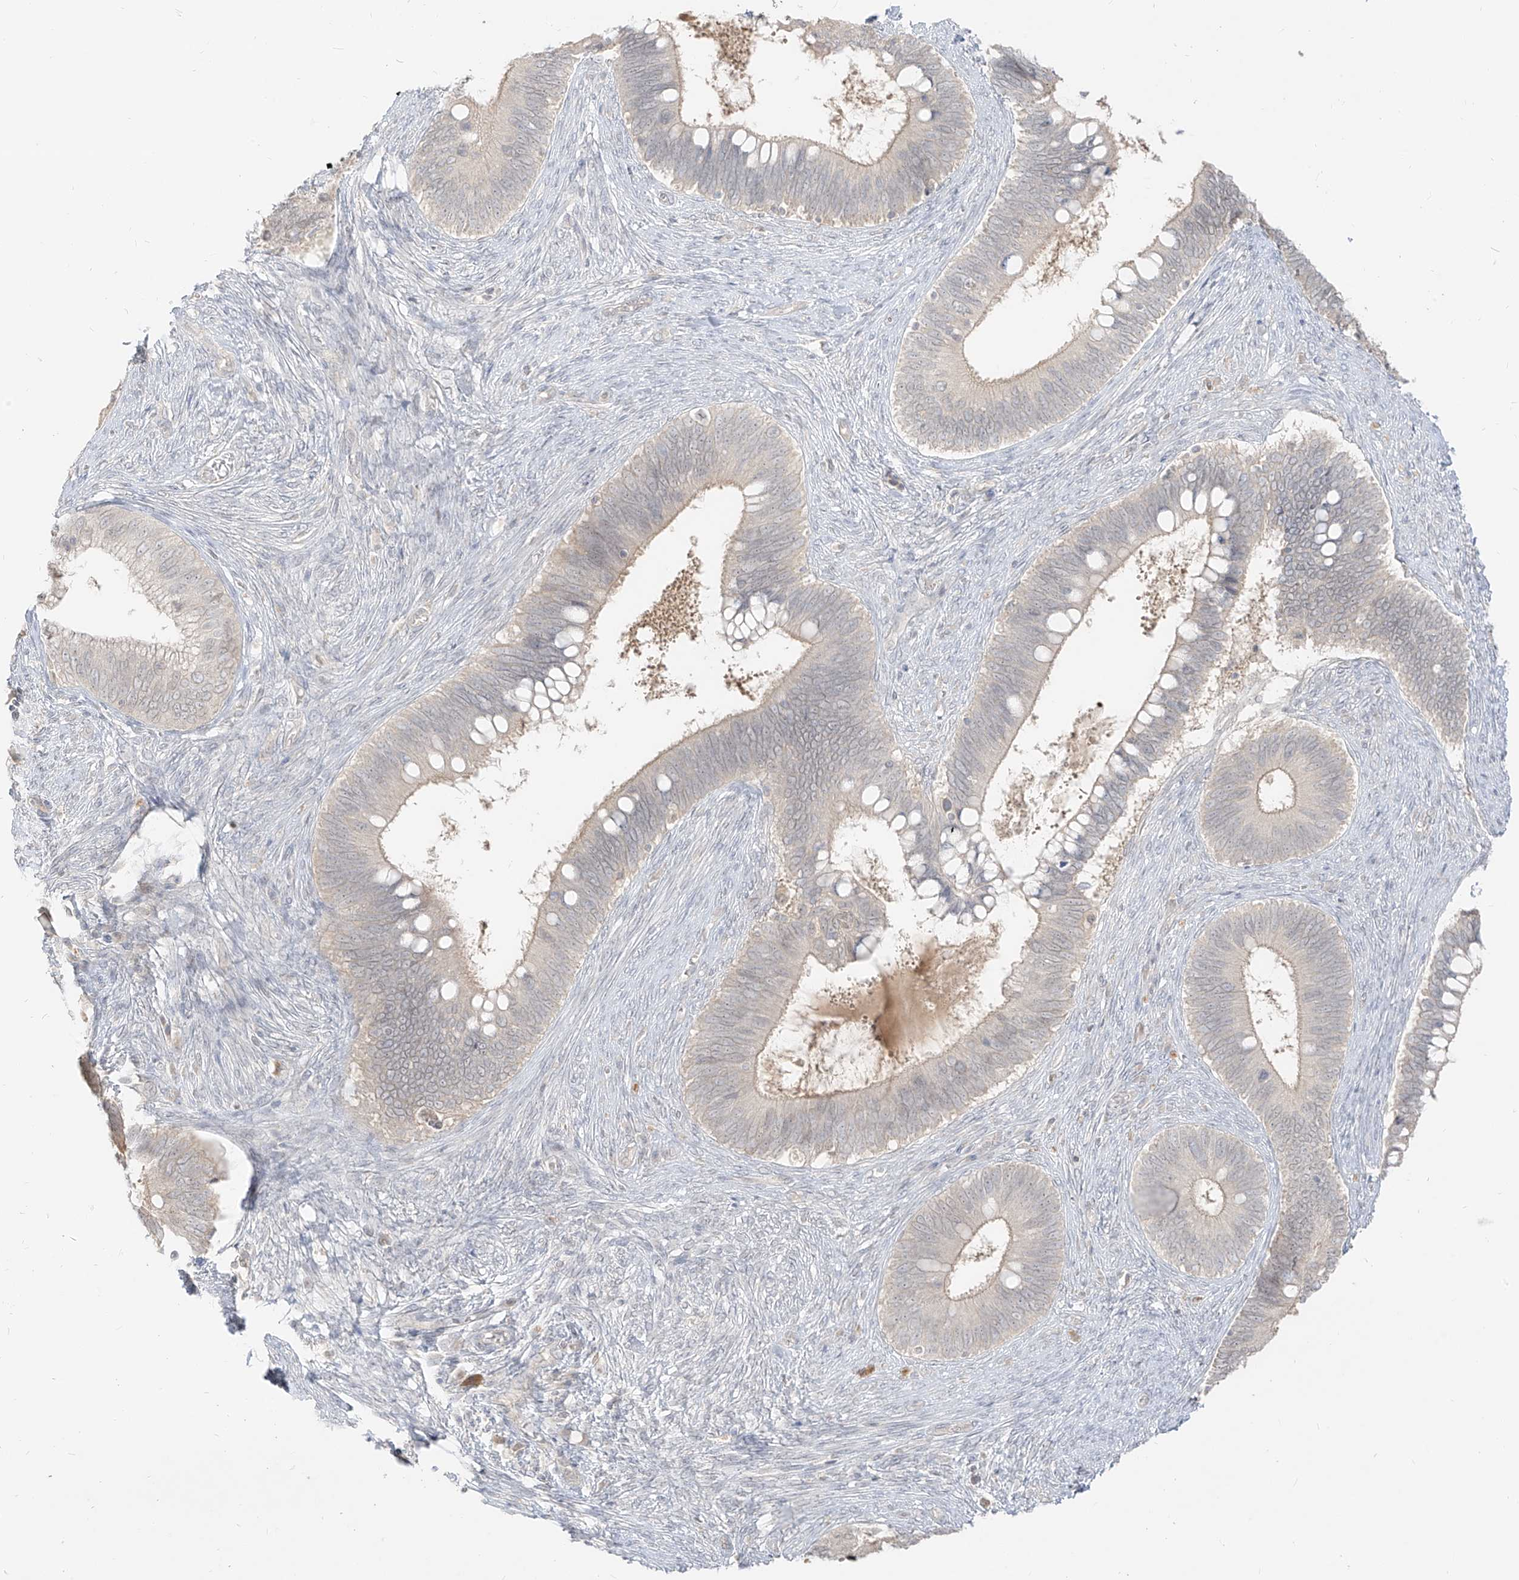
{"staining": {"intensity": "weak", "quantity": "<25%", "location": "cytoplasmic/membranous"}, "tissue": "cervical cancer", "cell_type": "Tumor cells", "image_type": "cancer", "snomed": [{"axis": "morphology", "description": "Adenocarcinoma, NOS"}, {"axis": "topography", "description": "Cervix"}], "caption": "DAB (3,3'-diaminobenzidine) immunohistochemical staining of human adenocarcinoma (cervical) shows no significant positivity in tumor cells. (Brightfield microscopy of DAB (3,3'-diaminobenzidine) immunohistochemistry (IHC) at high magnification).", "gene": "LIPT1", "patient": {"sex": "female", "age": 42}}